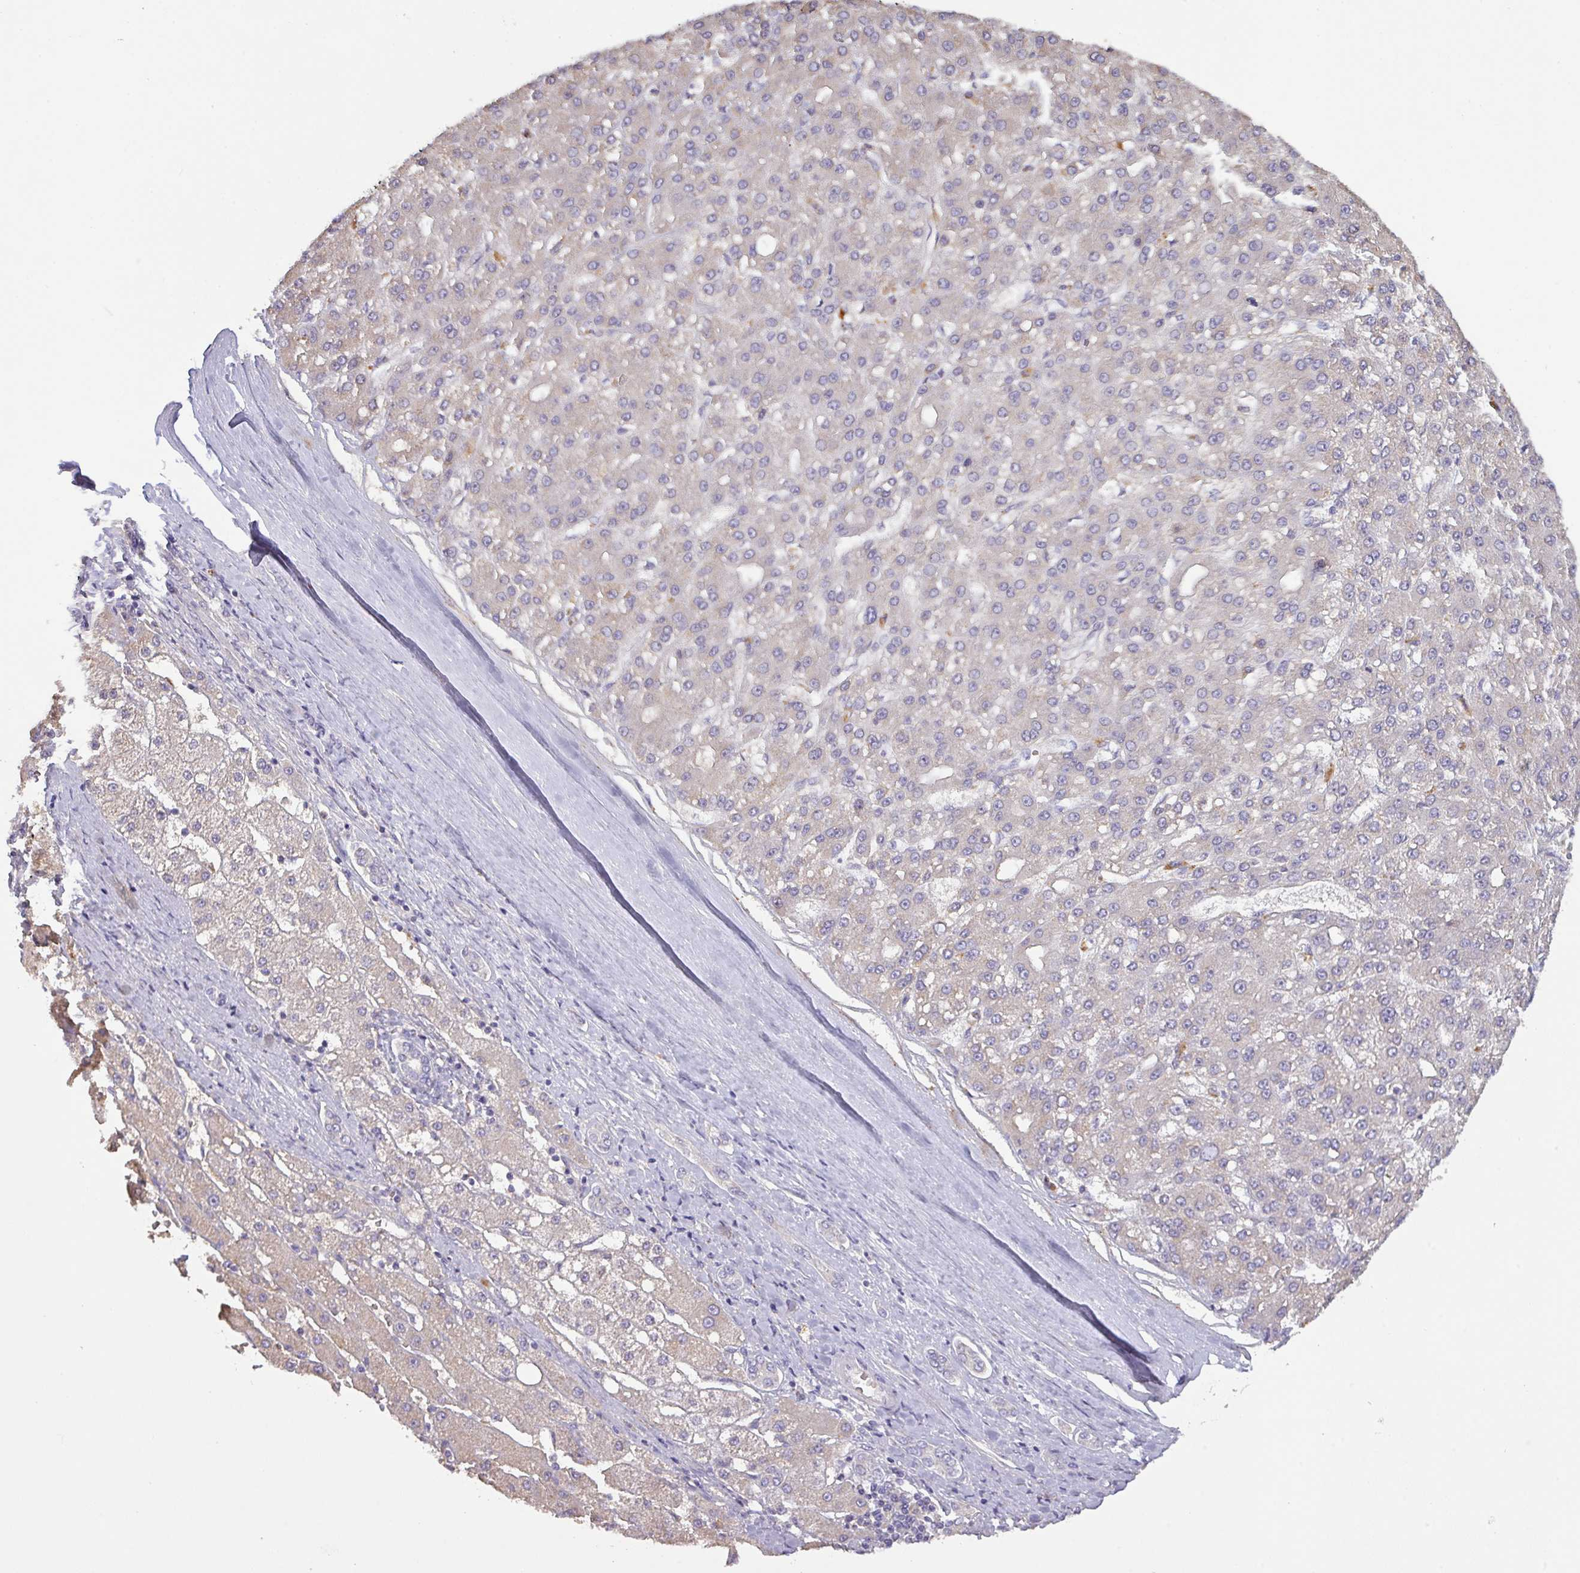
{"staining": {"intensity": "negative", "quantity": "none", "location": "none"}, "tissue": "liver cancer", "cell_type": "Tumor cells", "image_type": "cancer", "snomed": [{"axis": "morphology", "description": "Carcinoma, Hepatocellular, NOS"}, {"axis": "topography", "description": "Liver"}], "caption": "IHC photomicrograph of human liver hepatocellular carcinoma stained for a protein (brown), which displays no staining in tumor cells.", "gene": "PRADC1", "patient": {"sex": "male", "age": 67}}